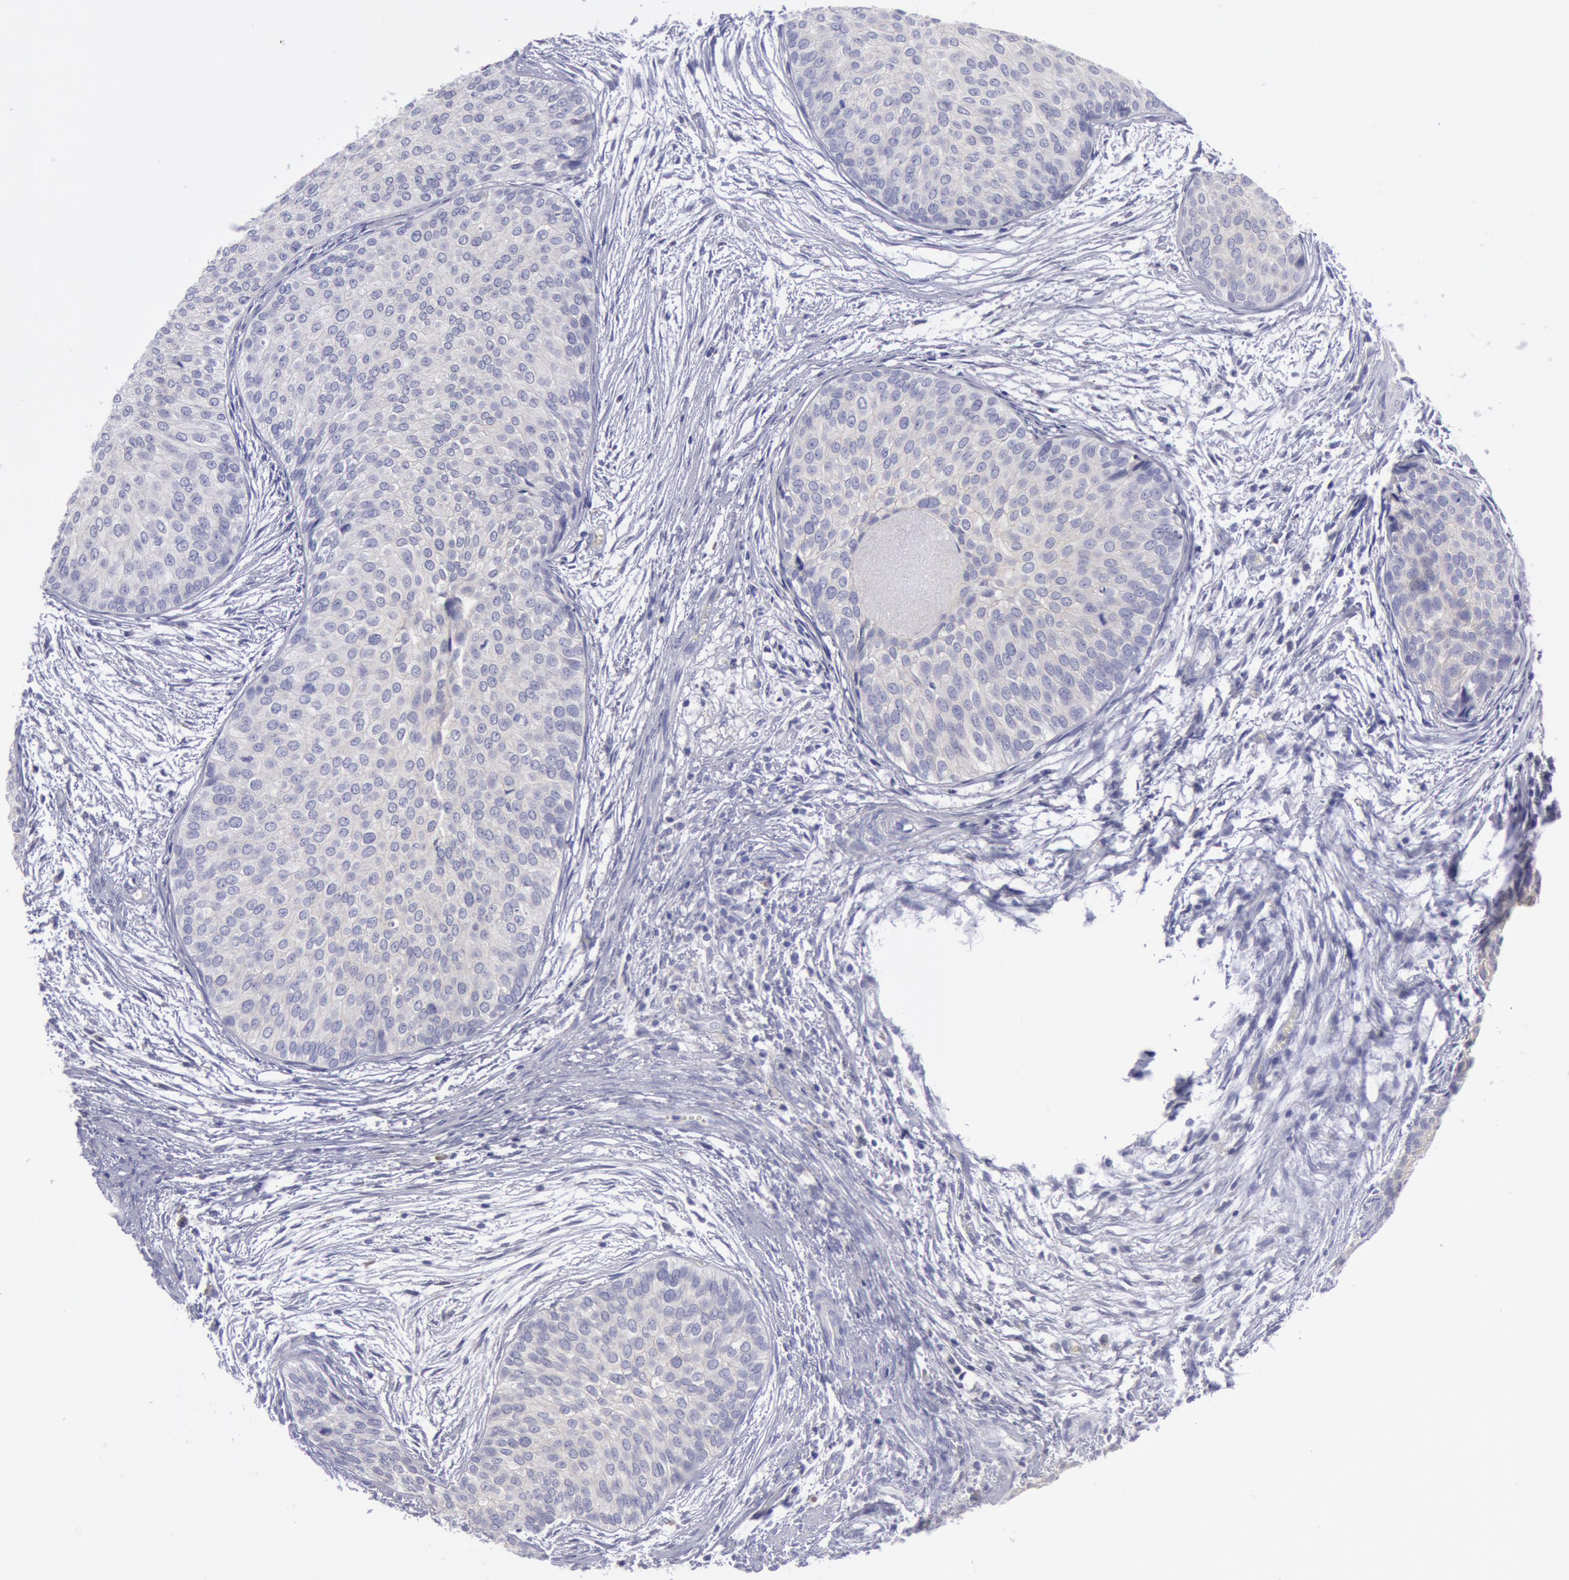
{"staining": {"intensity": "negative", "quantity": "none", "location": "none"}, "tissue": "urothelial cancer", "cell_type": "Tumor cells", "image_type": "cancer", "snomed": [{"axis": "morphology", "description": "Urothelial carcinoma, Low grade"}, {"axis": "topography", "description": "Urinary bladder"}], "caption": "Immunohistochemistry (IHC) micrograph of neoplastic tissue: human urothelial cancer stained with DAB (3,3'-diaminobenzidine) exhibits no significant protein positivity in tumor cells.", "gene": "MYH7", "patient": {"sex": "male", "age": 84}}